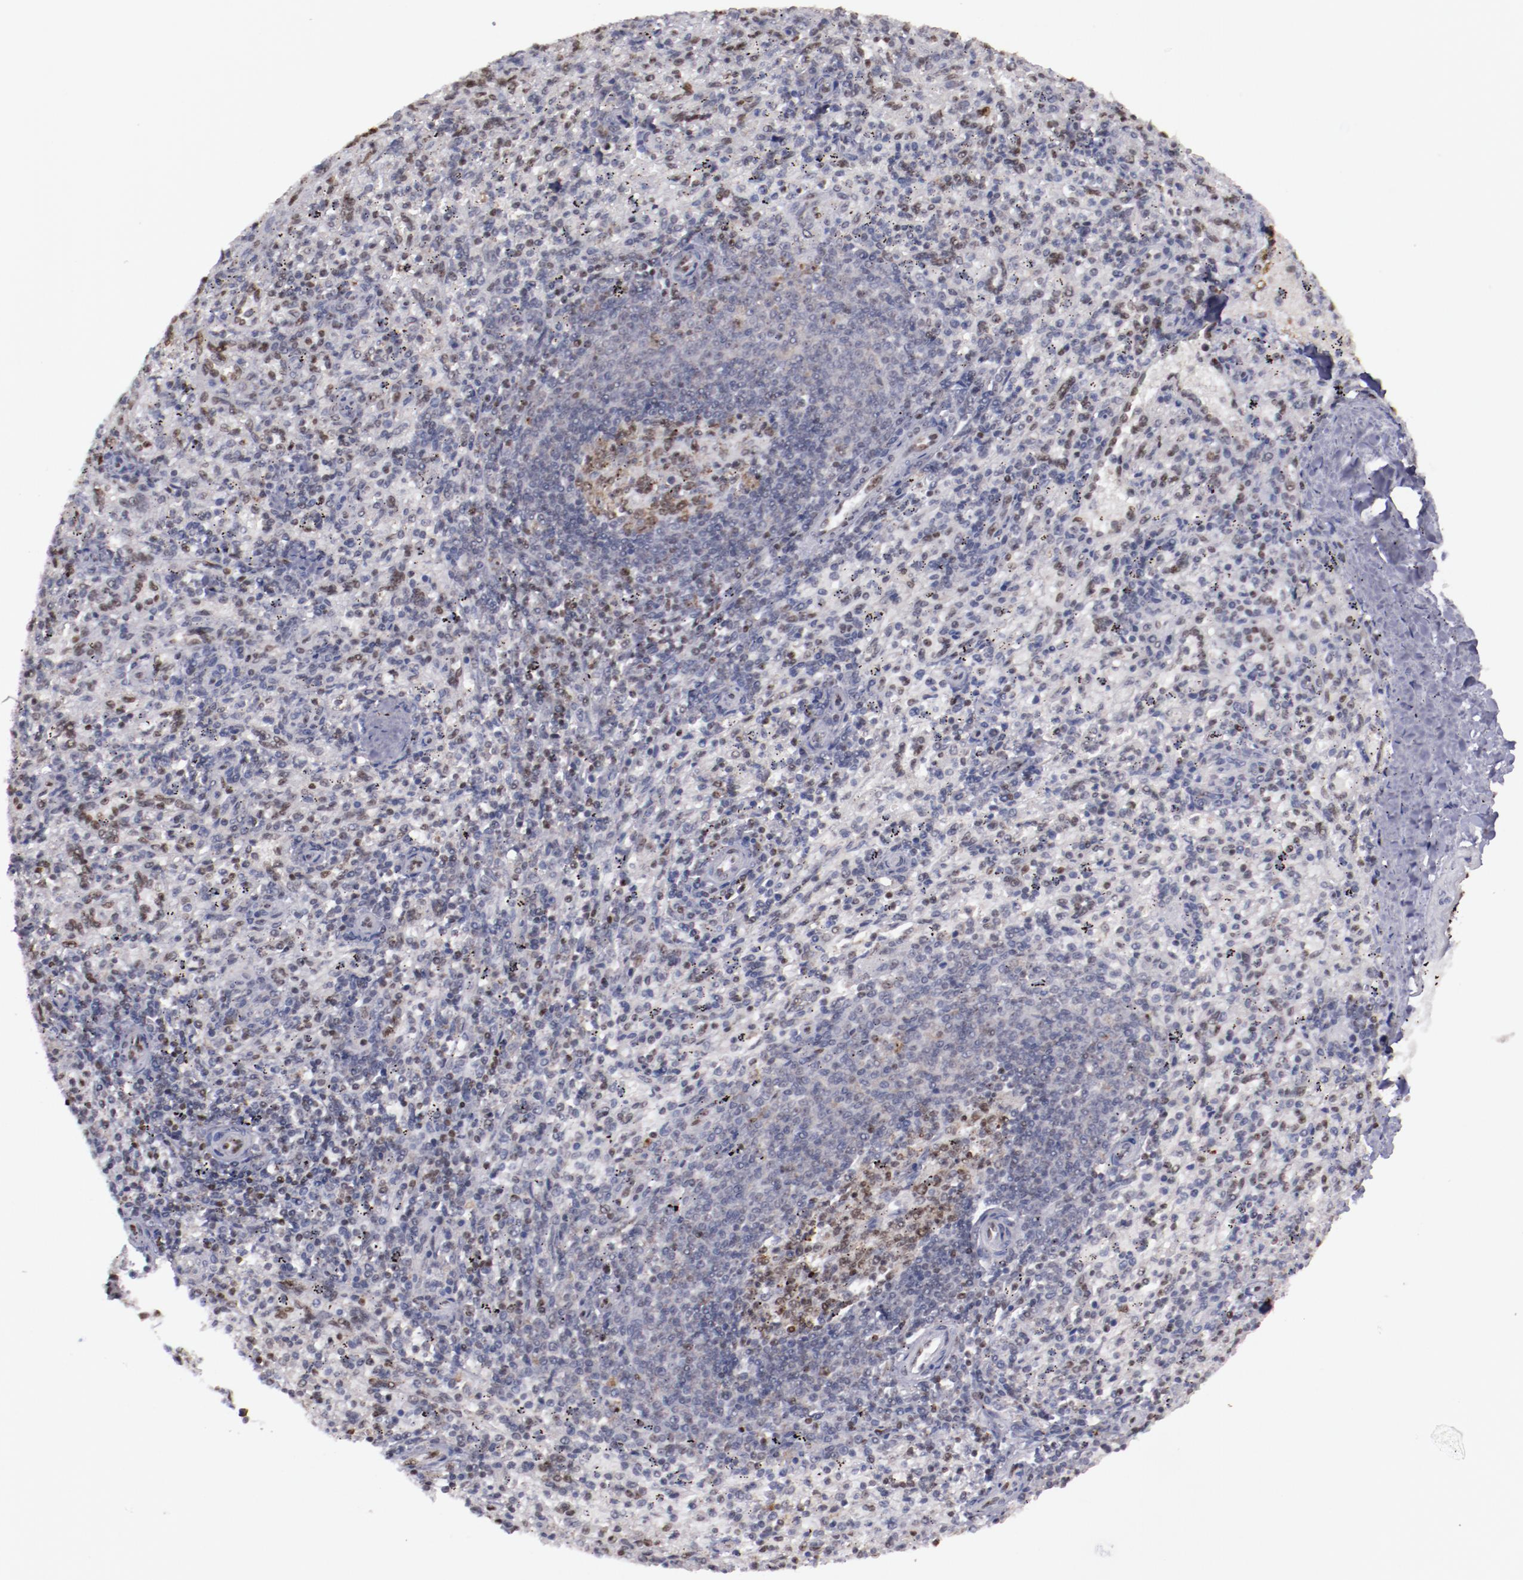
{"staining": {"intensity": "weak", "quantity": "<25%", "location": "cytoplasmic/membranous,nuclear"}, "tissue": "spleen", "cell_type": "Cells in red pulp", "image_type": "normal", "snomed": [{"axis": "morphology", "description": "Normal tissue, NOS"}, {"axis": "topography", "description": "Spleen"}], "caption": "The IHC micrograph has no significant expression in cells in red pulp of spleen. (Stains: DAB (3,3'-diaminobenzidine) IHC with hematoxylin counter stain, Microscopy: brightfield microscopy at high magnification).", "gene": "DDX24", "patient": {"sex": "female", "age": 10}}